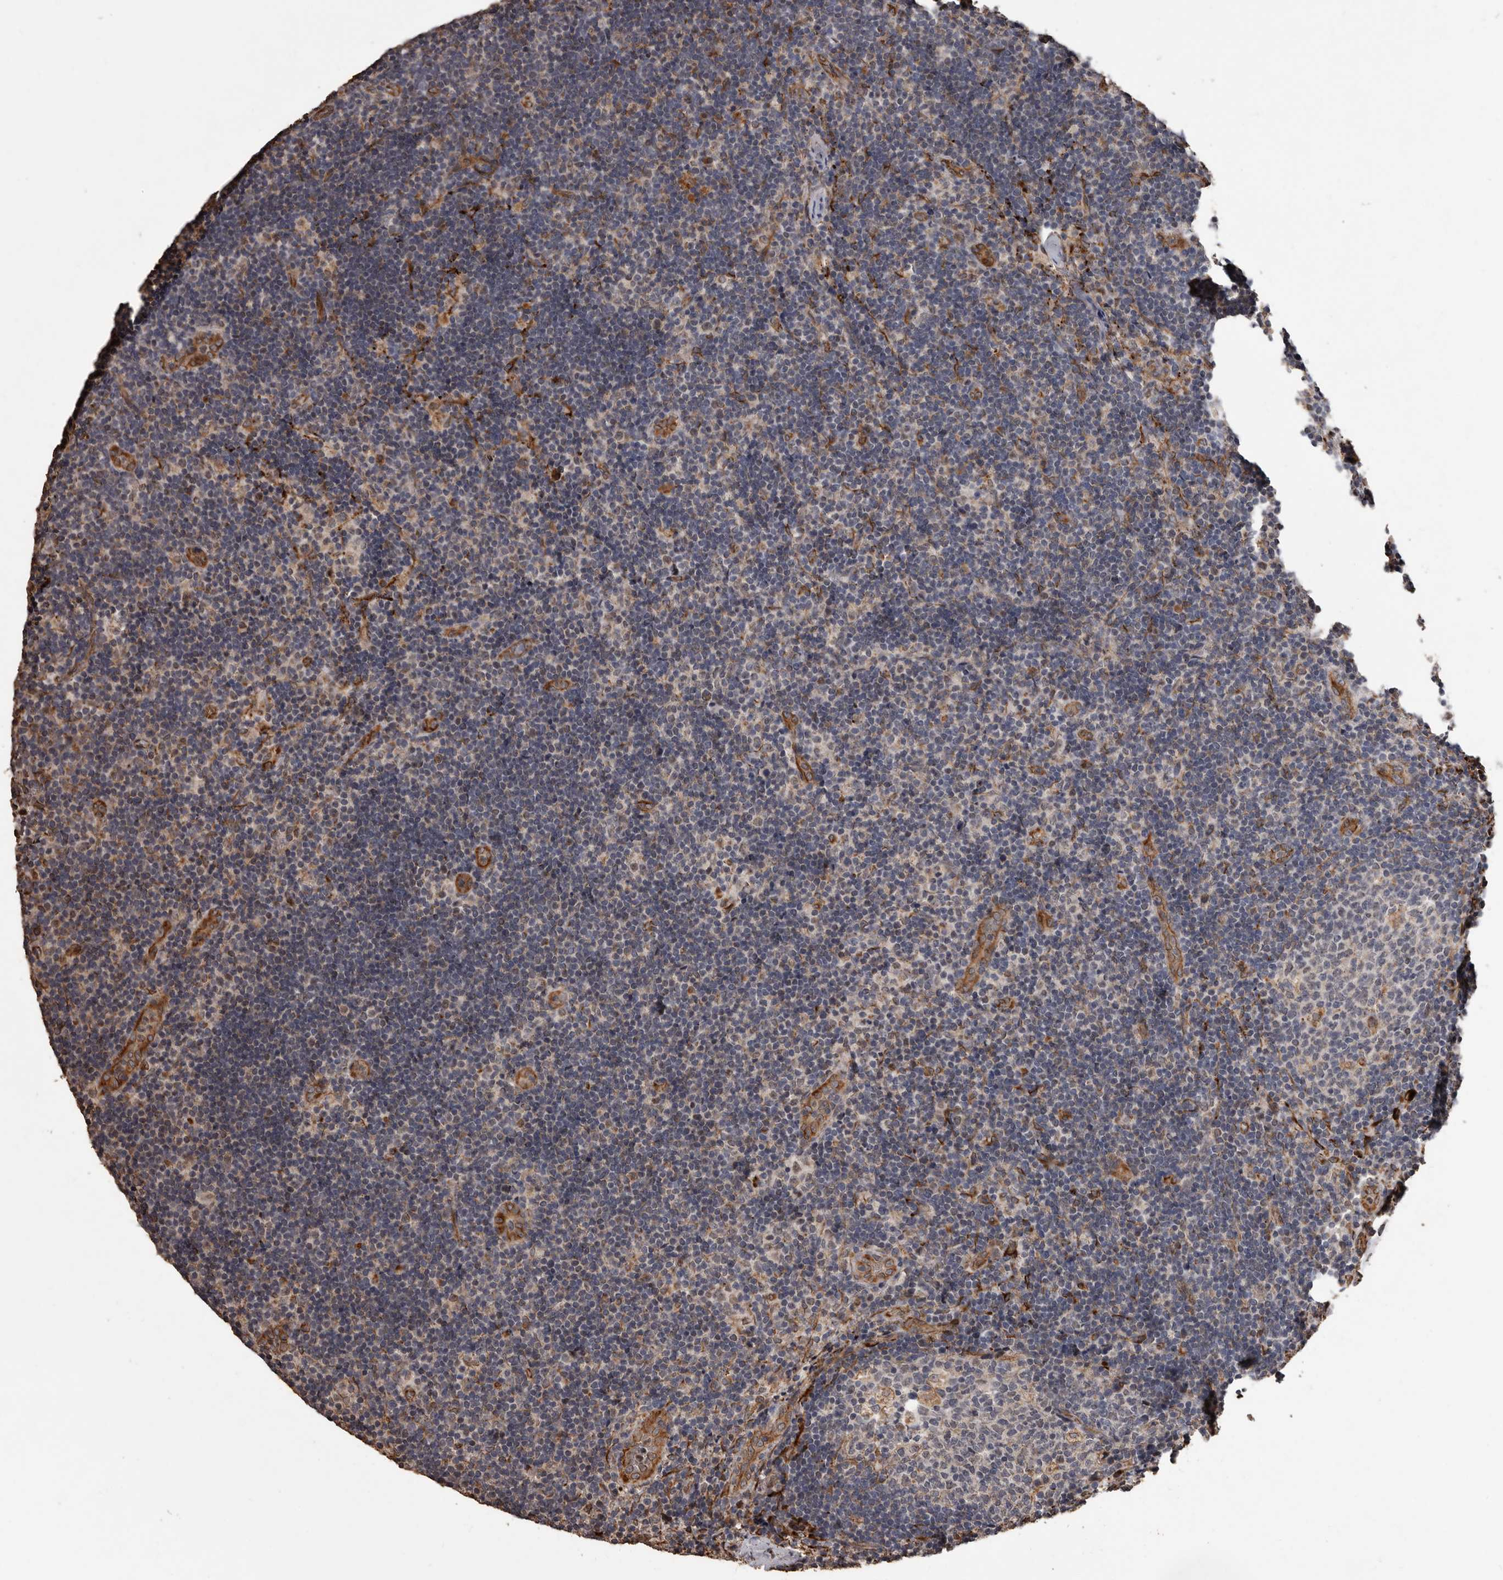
{"staining": {"intensity": "moderate", "quantity": "<25%", "location": "cytoplasmic/membranous"}, "tissue": "lymph node", "cell_type": "Germinal center cells", "image_type": "normal", "snomed": [{"axis": "morphology", "description": "Normal tissue, NOS"}, {"axis": "topography", "description": "Lymph node"}], "caption": "Unremarkable lymph node was stained to show a protein in brown. There is low levels of moderate cytoplasmic/membranous positivity in about <25% of germinal center cells. Nuclei are stained in blue.", "gene": "BRAT1", "patient": {"sex": "female", "age": 22}}